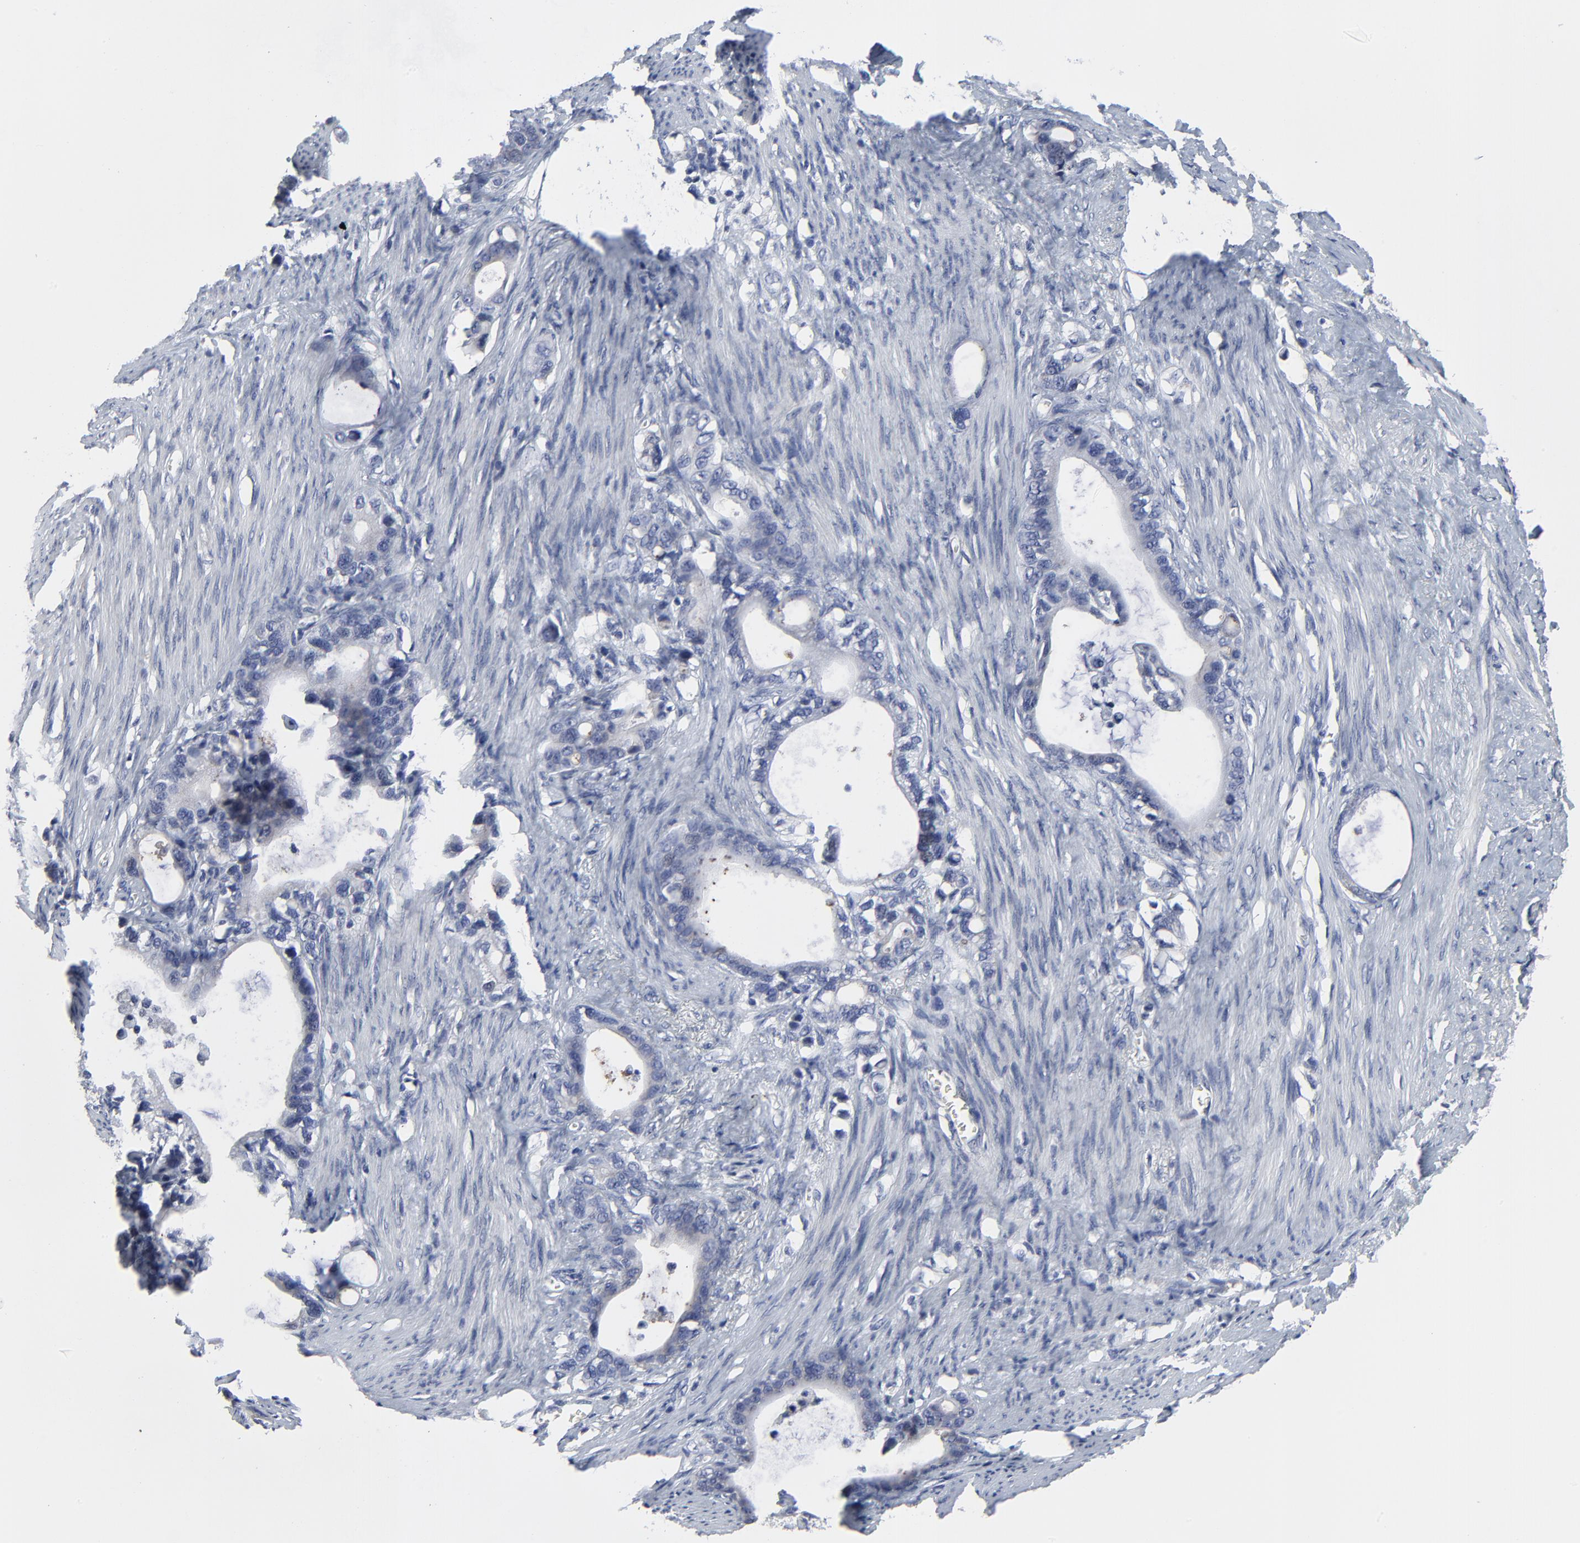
{"staining": {"intensity": "weak", "quantity": "<25%", "location": "cytoplasmic/membranous"}, "tissue": "stomach cancer", "cell_type": "Tumor cells", "image_type": "cancer", "snomed": [{"axis": "morphology", "description": "Adenocarcinoma, NOS"}, {"axis": "topography", "description": "Stomach"}], "caption": "Tumor cells show no significant expression in adenocarcinoma (stomach).", "gene": "NLGN3", "patient": {"sex": "female", "age": 75}}